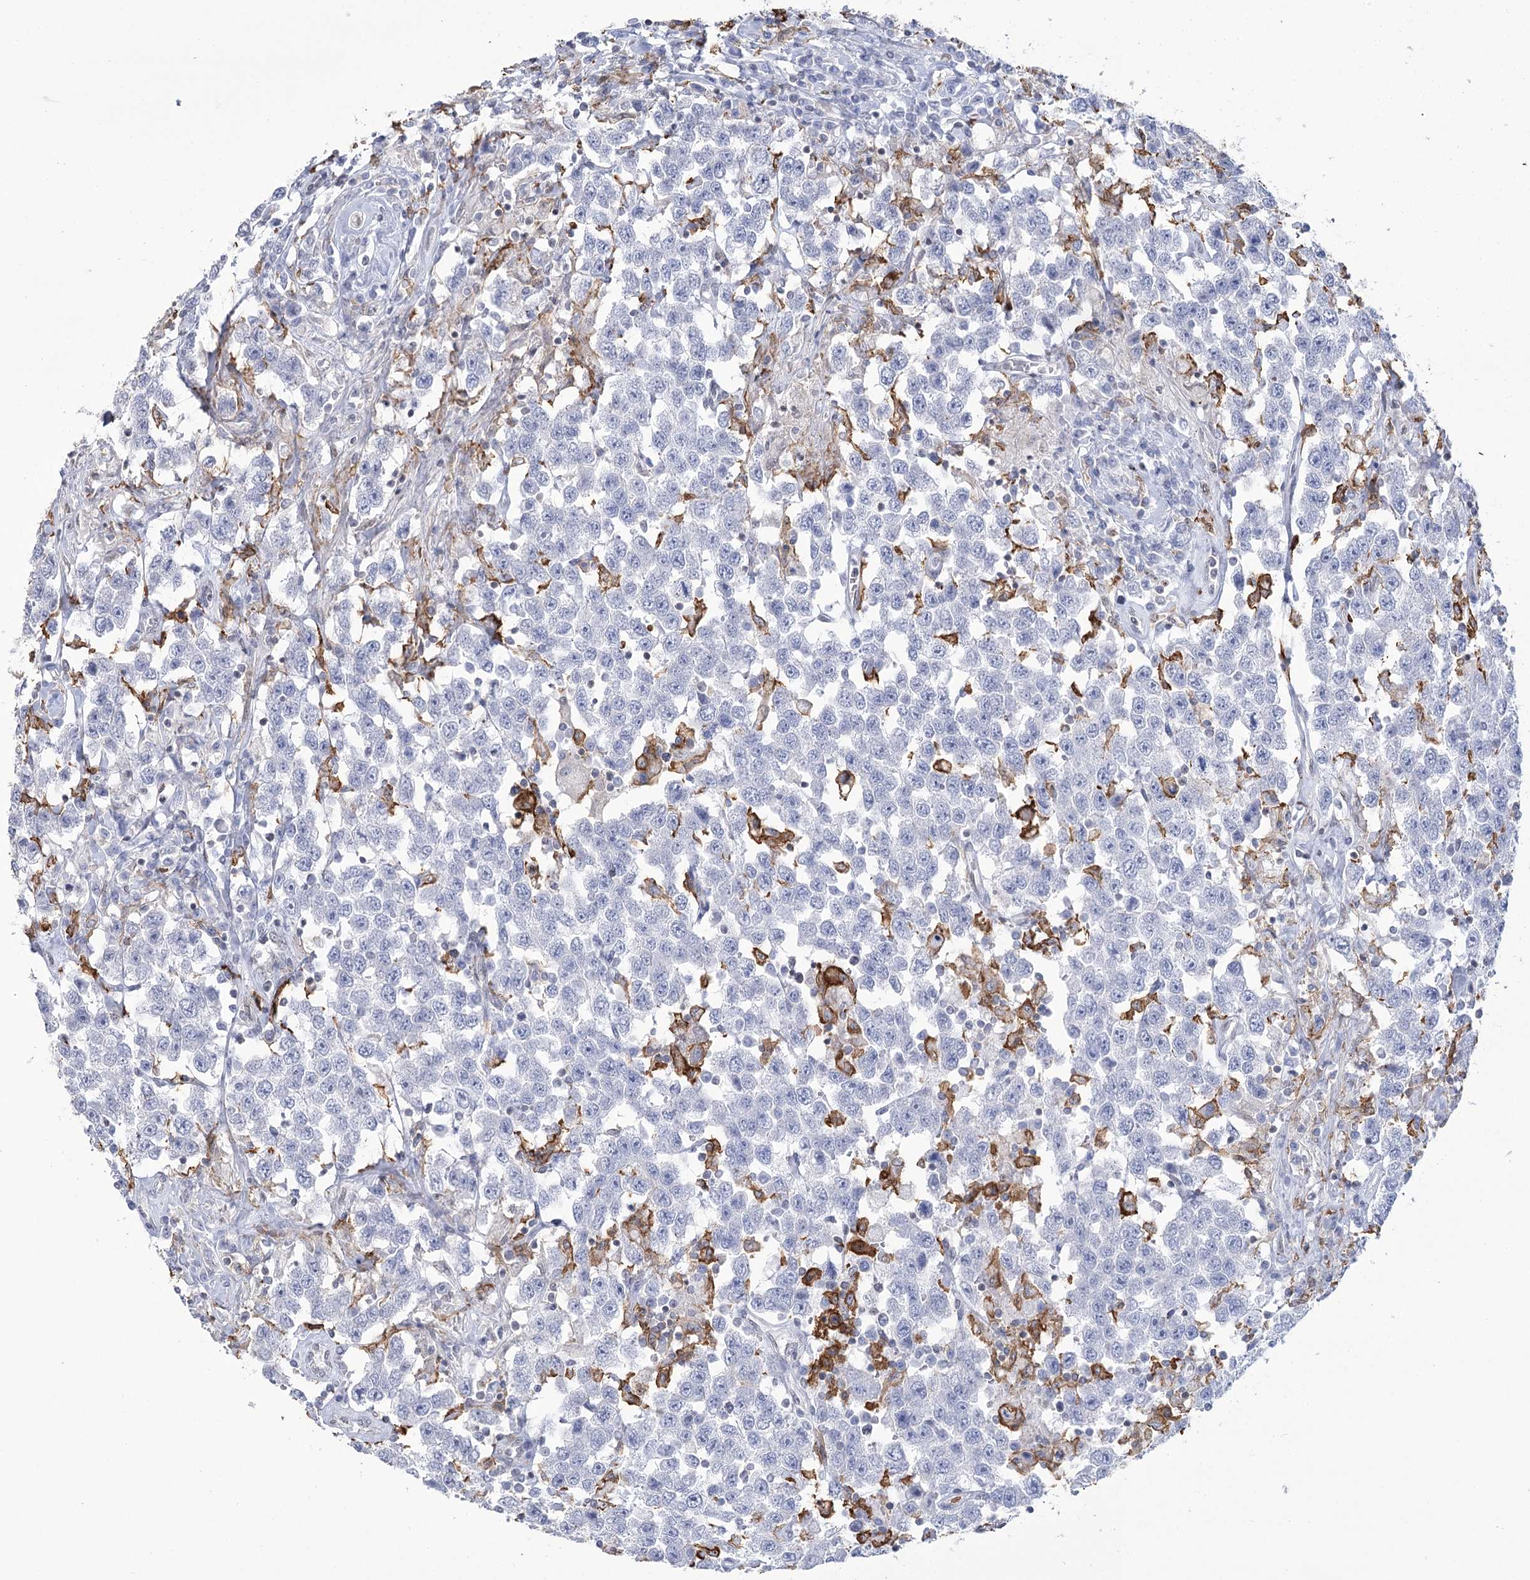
{"staining": {"intensity": "negative", "quantity": "none", "location": "none"}, "tissue": "testis cancer", "cell_type": "Tumor cells", "image_type": "cancer", "snomed": [{"axis": "morphology", "description": "Seminoma, NOS"}, {"axis": "topography", "description": "Testis"}], "caption": "Protein analysis of seminoma (testis) exhibits no significant staining in tumor cells.", "gene": "C11orf1", "patient": {"sex": "male", "age": 41}}